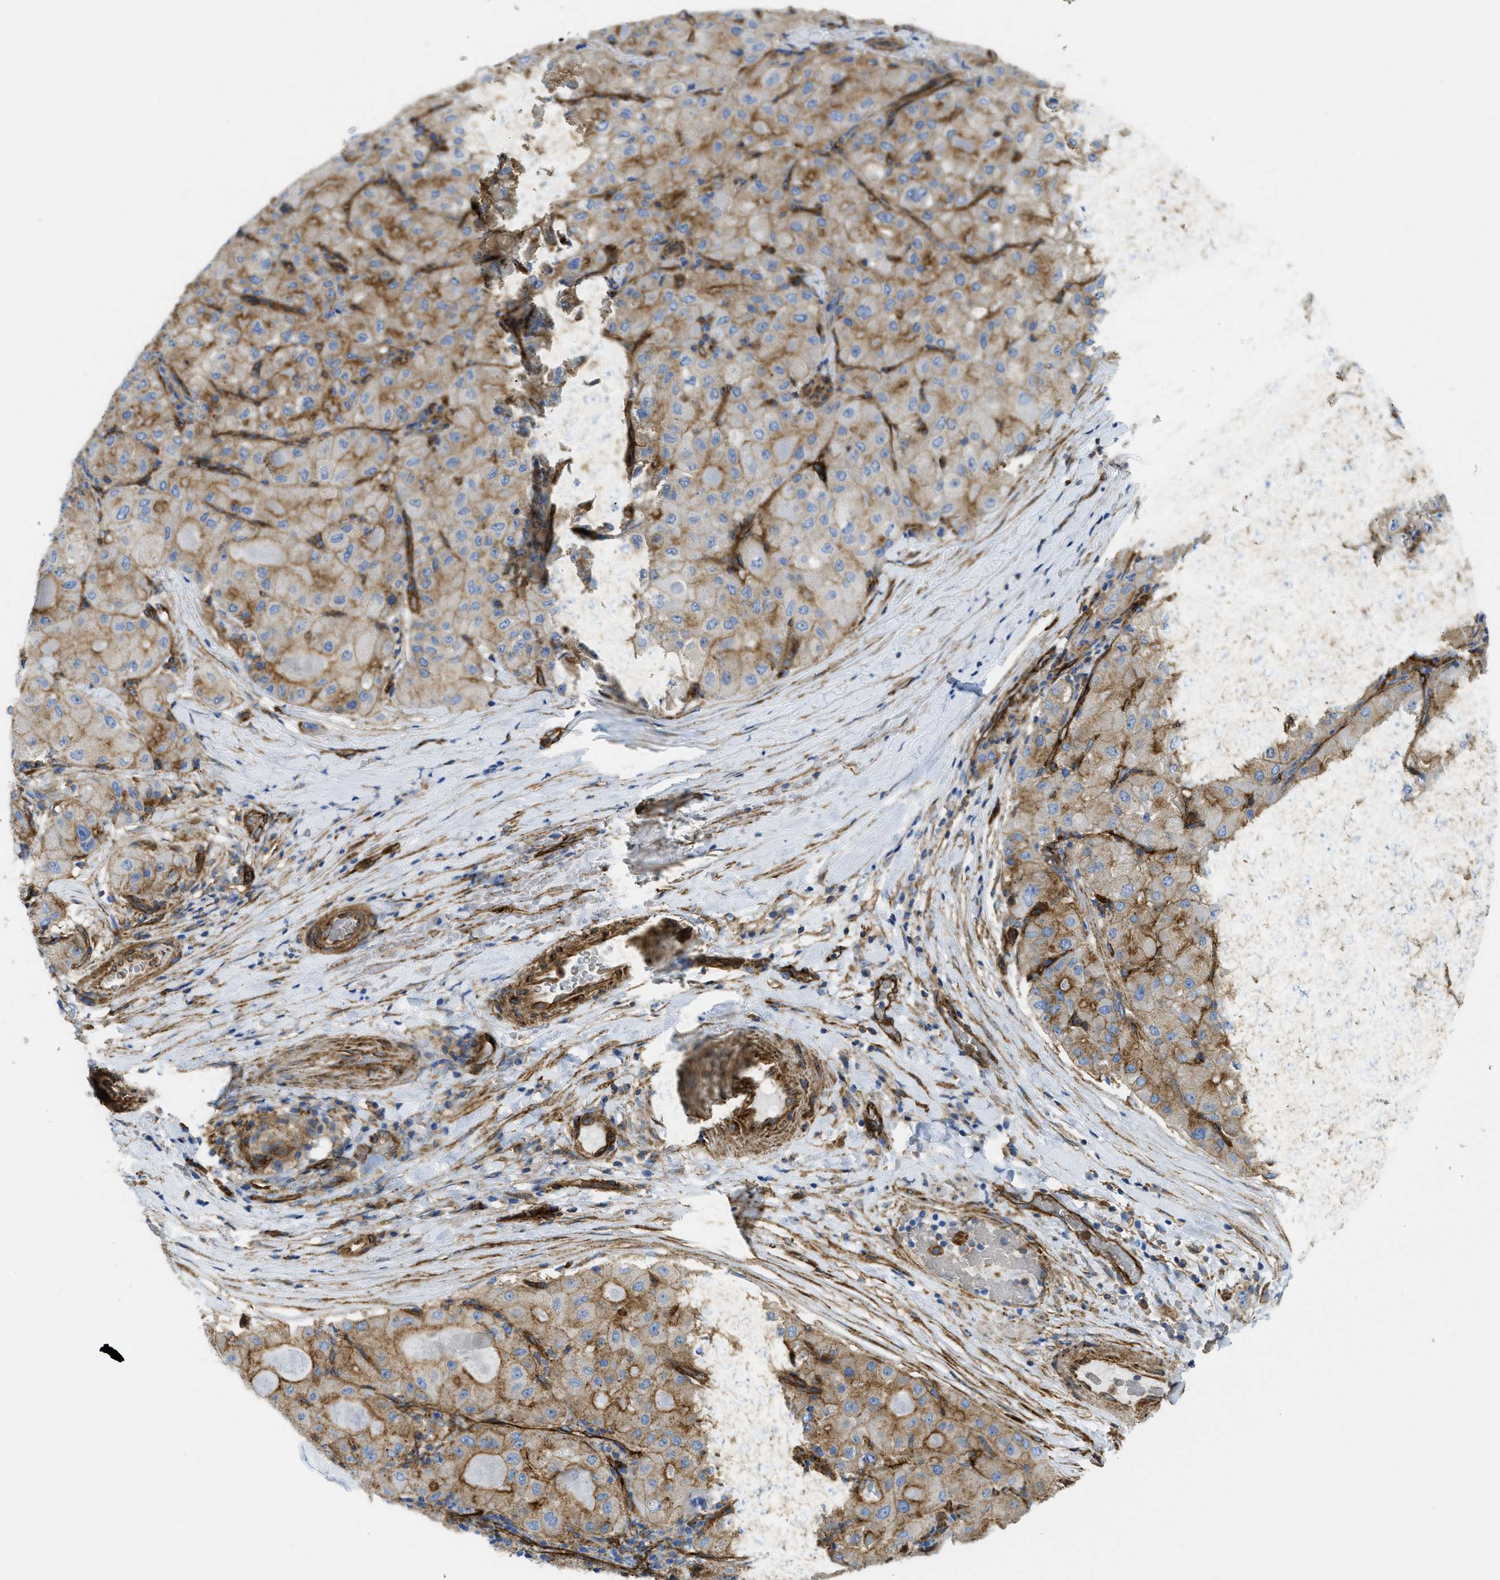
{"staining": {"intensity": "moderate", "quantity": "25%-75%", "location": "cytoplasmic/membranous"}, "tissue": "liver cancer", "cell_type": "Tumor cells", "image_type": "cancer", "snomed": [{"axis": "morphology", "description": "Carcinoma, Hepatocellular, NOS"}, {"axis": "topography", "description": "Liver"}], "caption": "Liver cancer (hepatocellular carcinoma) was stained to show a protein in brown. There is medium levels of moderate cytoplasmic/membranous staining in about 25%-75% of tumor cells.", "gene": "HIP1", "patient": {"sex": "male", "age": 80}}